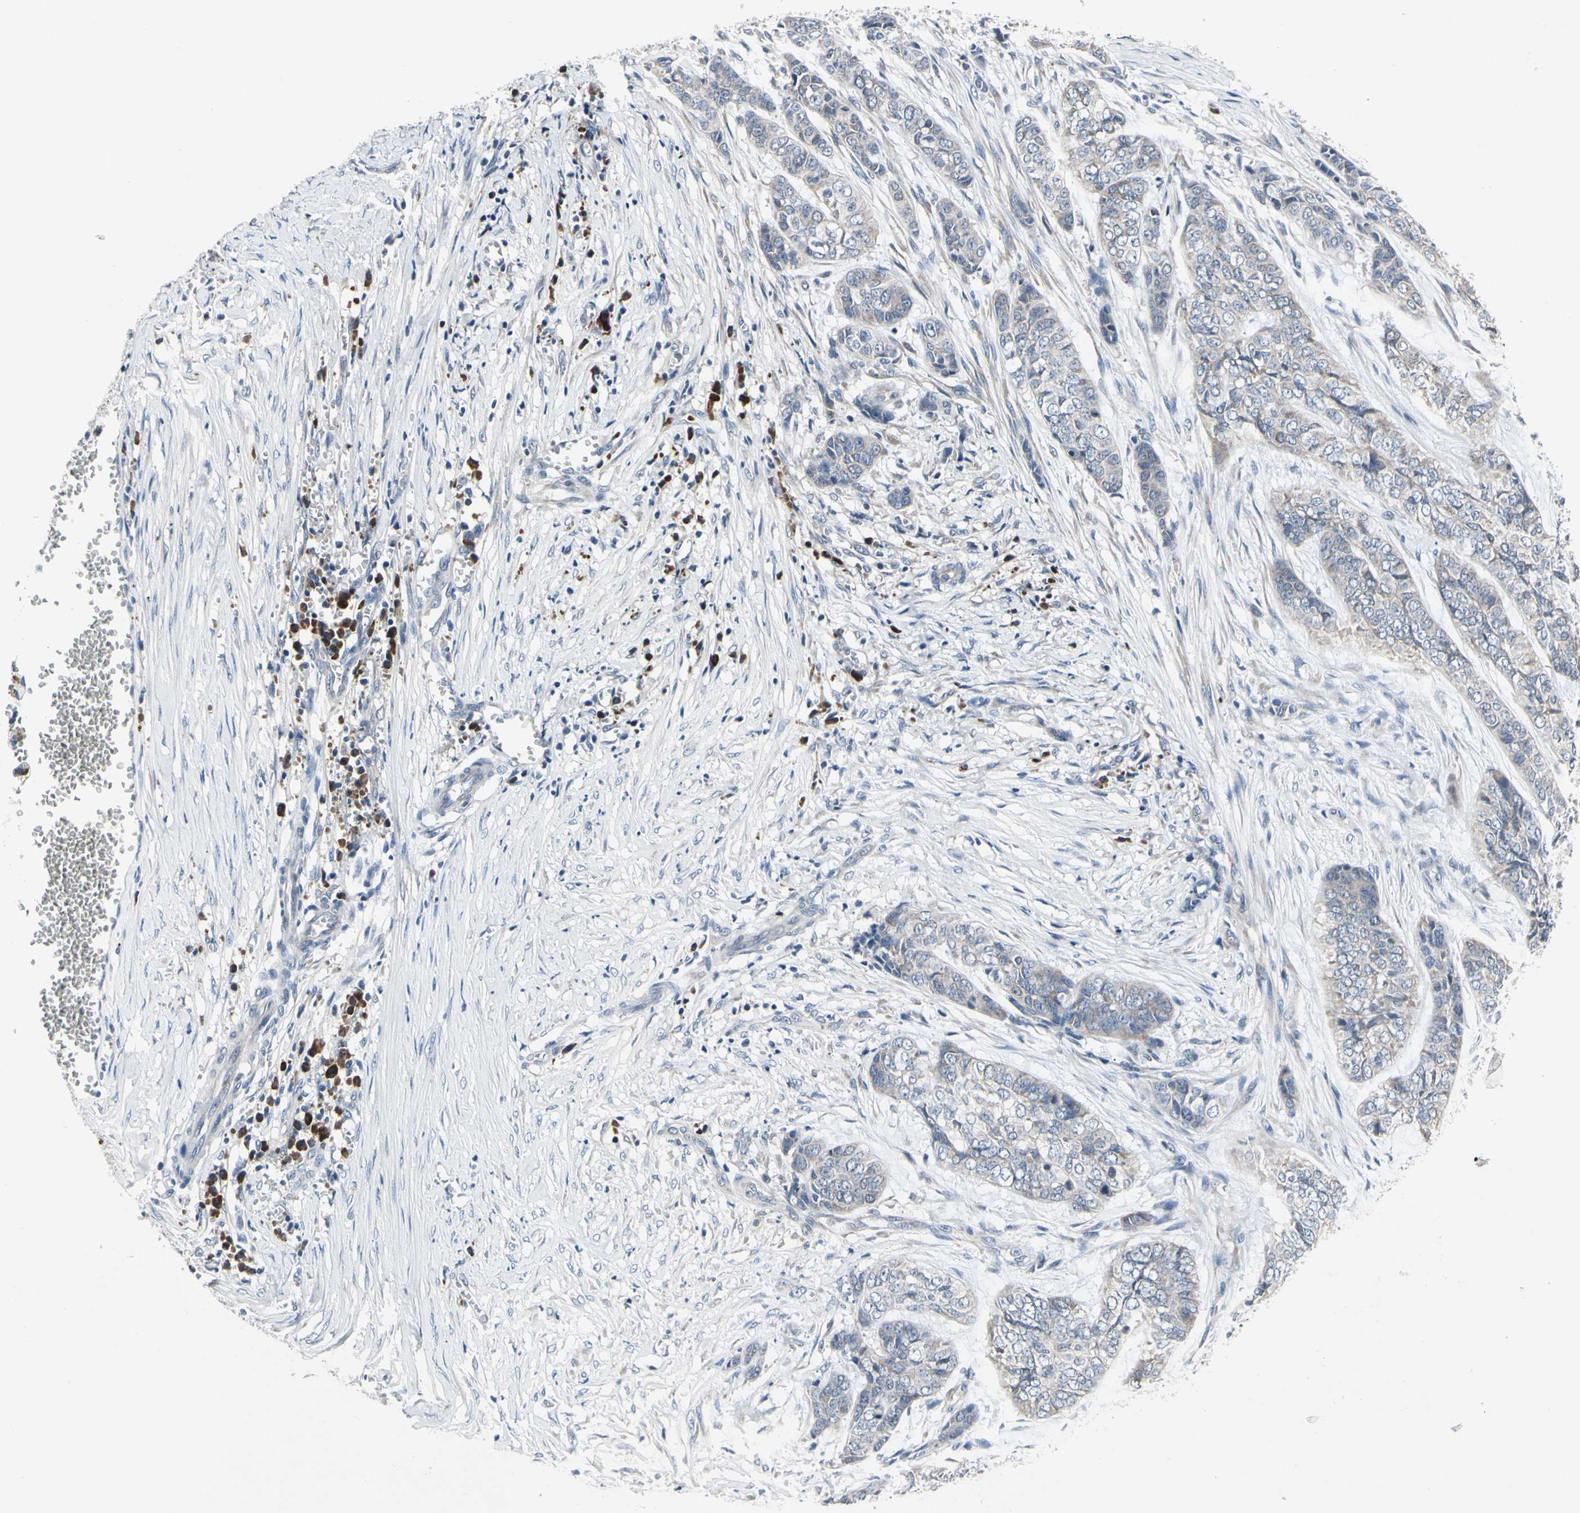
{"staining": {"intensity": "weak", "quantity": "<25%", "location": "cytoplasmic/membranous"}, "tissue": "skin cancer", "cell_type": "Tumor cells", "image_type": "cancer", "snomed": [{"axis": "morphology", "description": "Basal cell carcinoma"}, {"axis": "topography", "description": "Skin"}], "caption": "This photomicrograph is of skin cancer (basal cell carcinoma) stained with immunohistochemistry to label a protein in brown with the nuclei are counter-stained blue. There is no expression in tumor cells.", "gene": "SELENOK", "patient": {"sex": "female", "age": 64}}